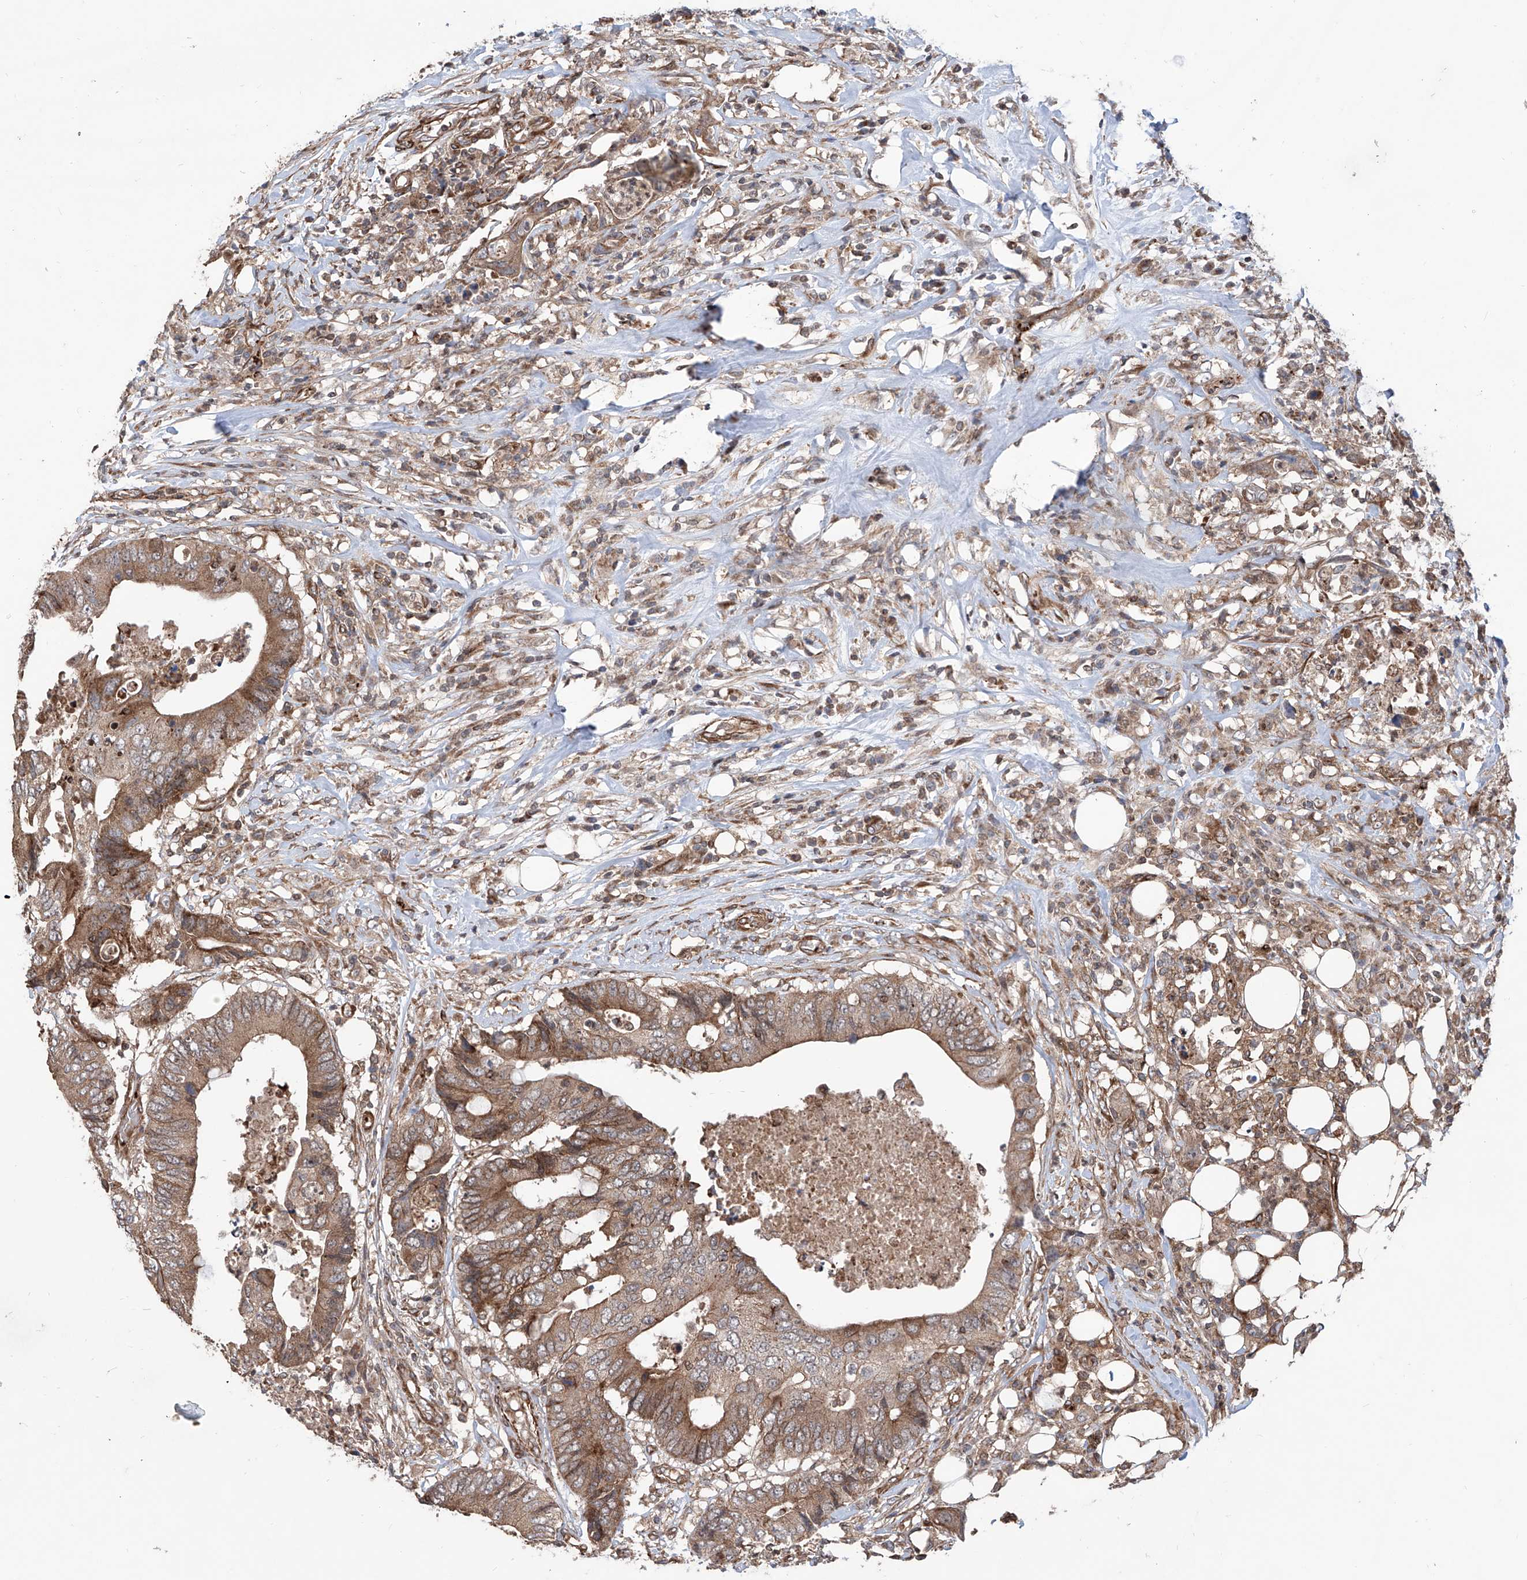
{"staining": {"intensity": "moderate", "quantity": ">75%", "location": "cytoplasmic/membranous"}, "tissue": "colorectal cancer", "cell_type": "Tumor cells", "image_type": "cancer", "snomed": [{"axis": "morphology", "description": "Adenocarcinoma, NOS"}, {"axis": "topography", "description": "Colon"}], "caption": "Moderate cytoplasmic/membranous staining for a protein is identified in about >75% of tumor cells of adenocarcinoma (colorectal) using immunohistochemistry.", "gene": "APAF1", "patient": {"sex": "male", "age": 71}}